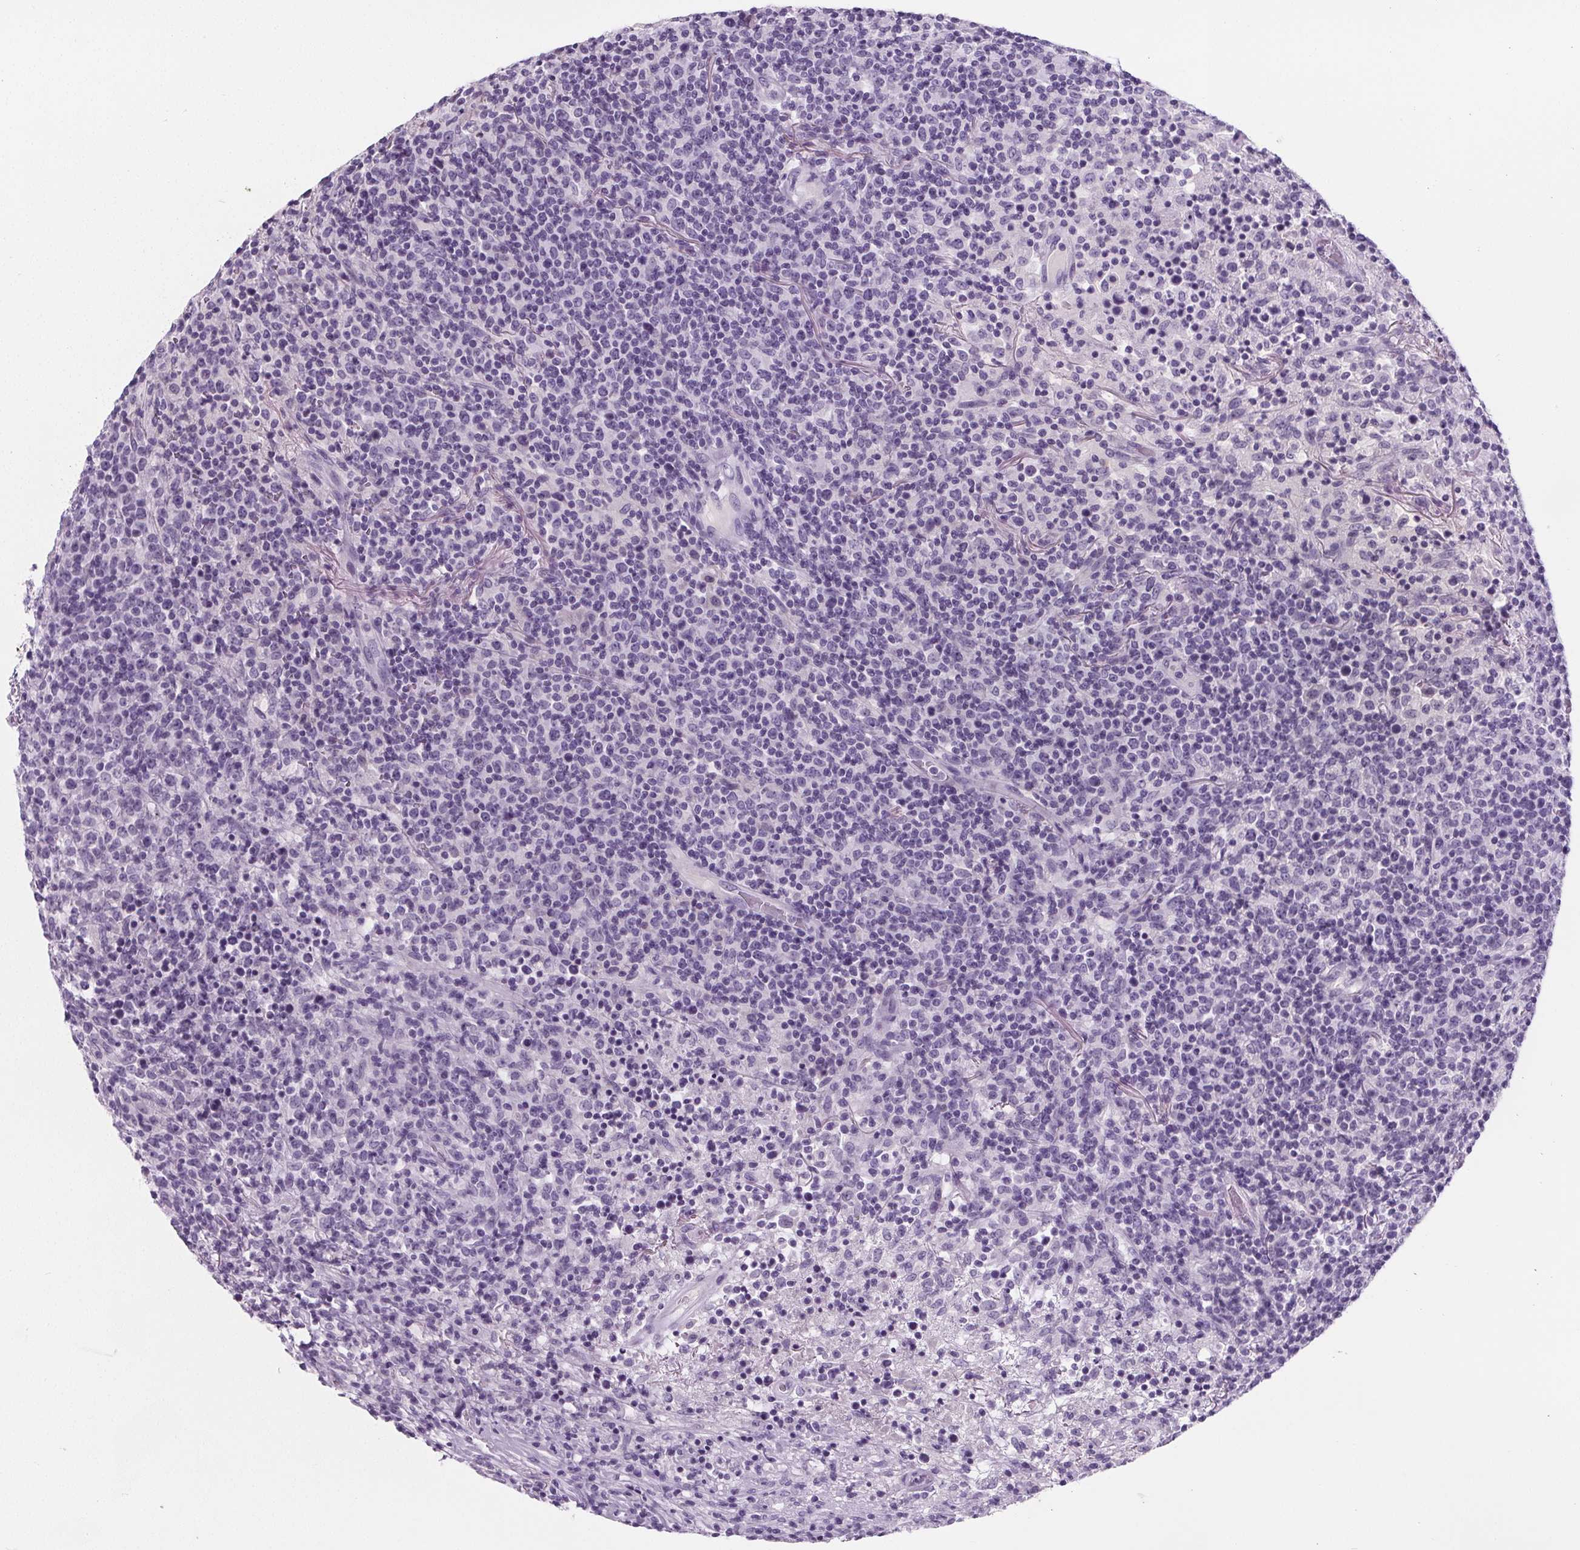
{"staining": {"intensity": "negative", "quantity": "none", "location": "none"}, "tissue": "lymphoma", "cell_type": "Tumor cells", "image_type": "cancer", "snomed": [{"axis": "morphology", "description": "Malignant lymphoma, non-Hodgkin's type, High grade"}, {"axis": "topography", "description": "Lung"}], "caption": "Immunohistochemistry (IHC) histopathology image of malignant lymphoma, non-Hodgkin's type (high-grade) stained for a protein (brown), which exhibits no staining in tumor cells.", "gene": "ADRB1", "patient": {"sex": "male", "age": 79}}